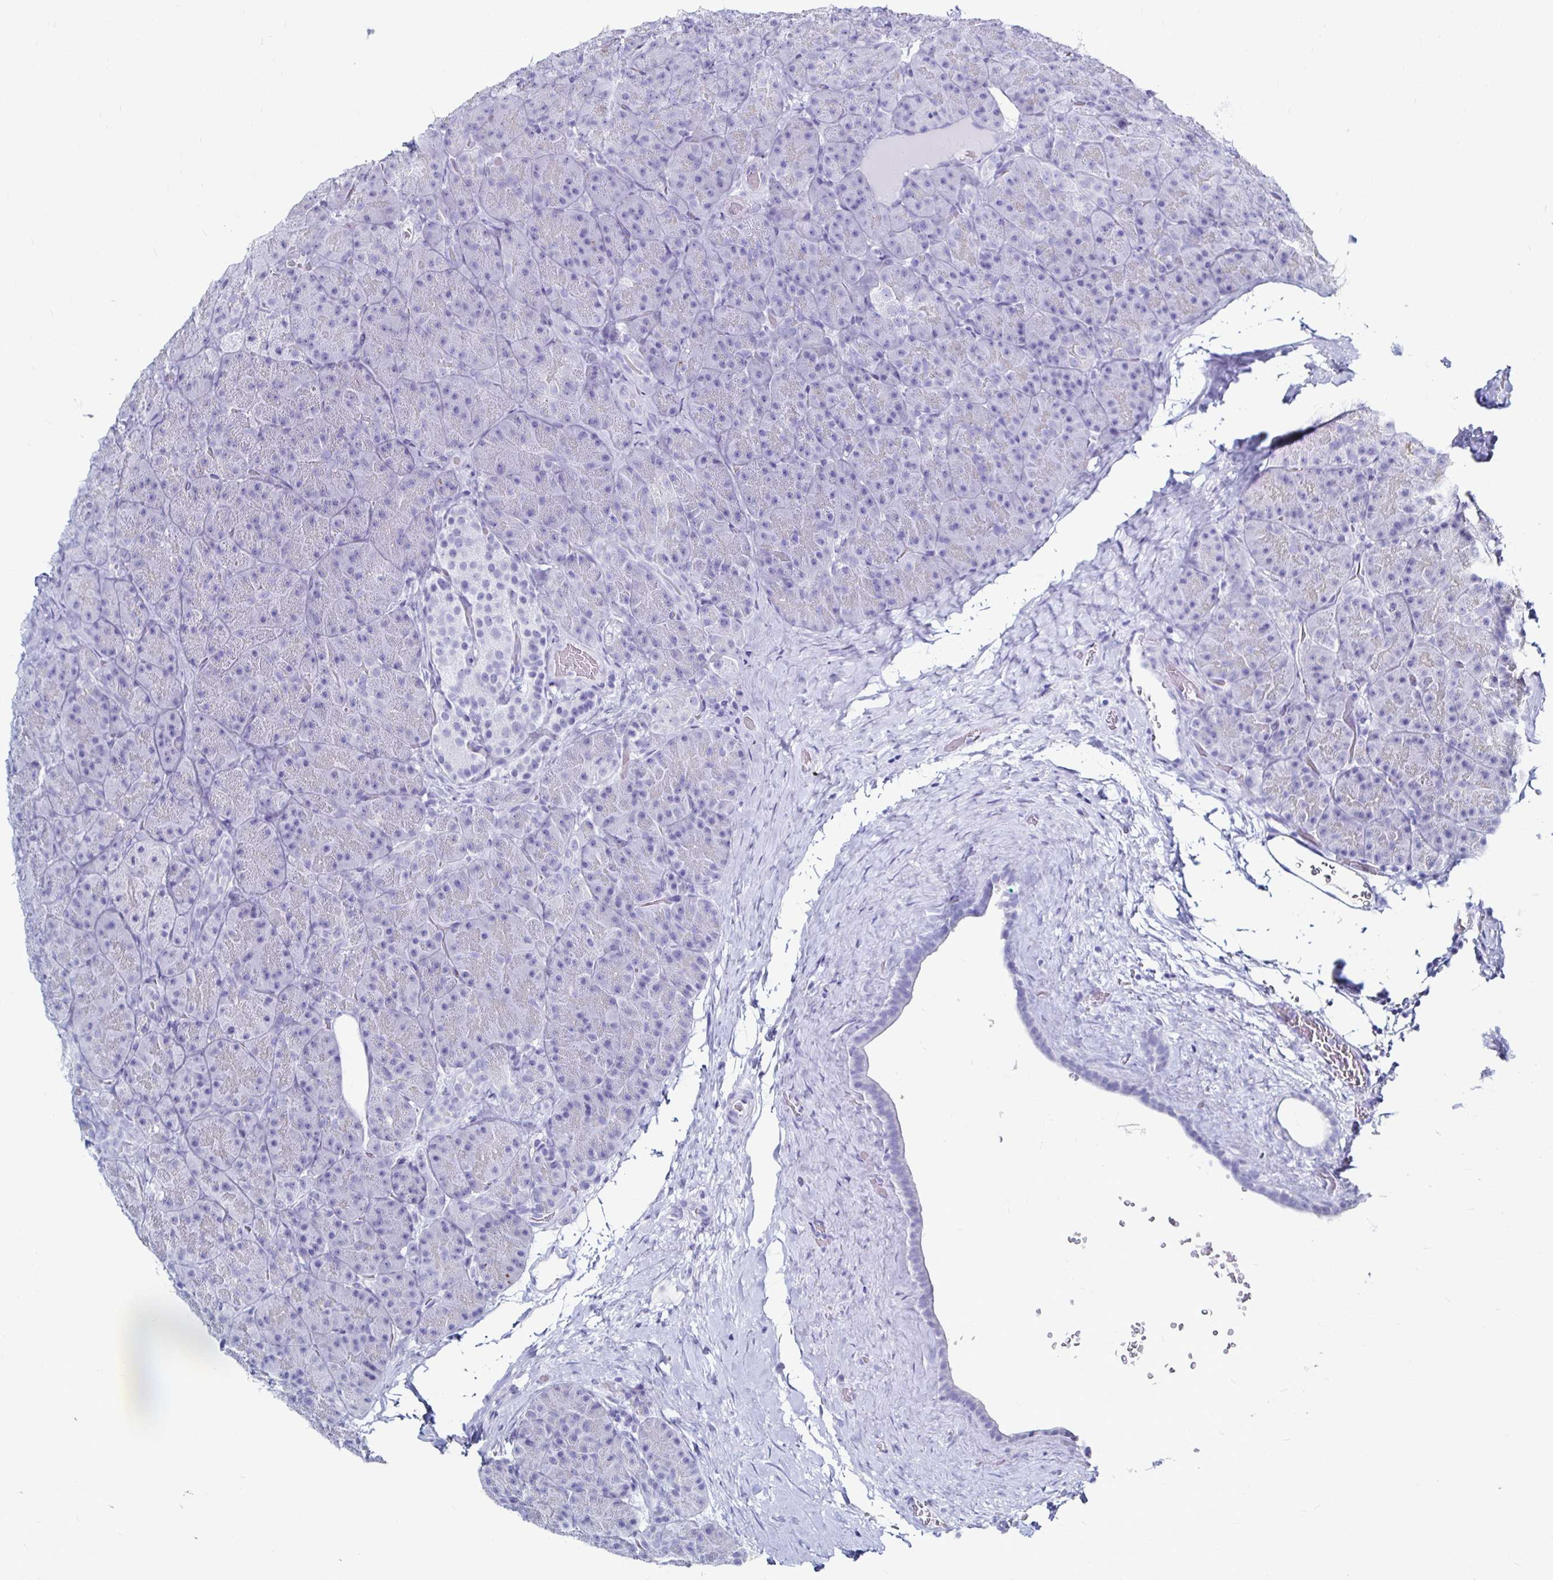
{"staining": {"intensity": "negative", "quantity": "none", "location": "none"}, "tissue": "pancreas", "cell_type": "Exocrine glandular cells", "image_type": "normal", "snomed": [{"axis": "morphology", "description": "Normal tissue, NOS"}, {"axis": "topography", "description": "Pancreas"}], "caption": "Immunohistochemical staining of normal human pancreas reveals no significant expression in exocrine glandular cells. (Brightfield microscopy of DAB IHC at high magnification).", "gene": "LUZP4", "patient": {"sex": "male", "age": 57}}